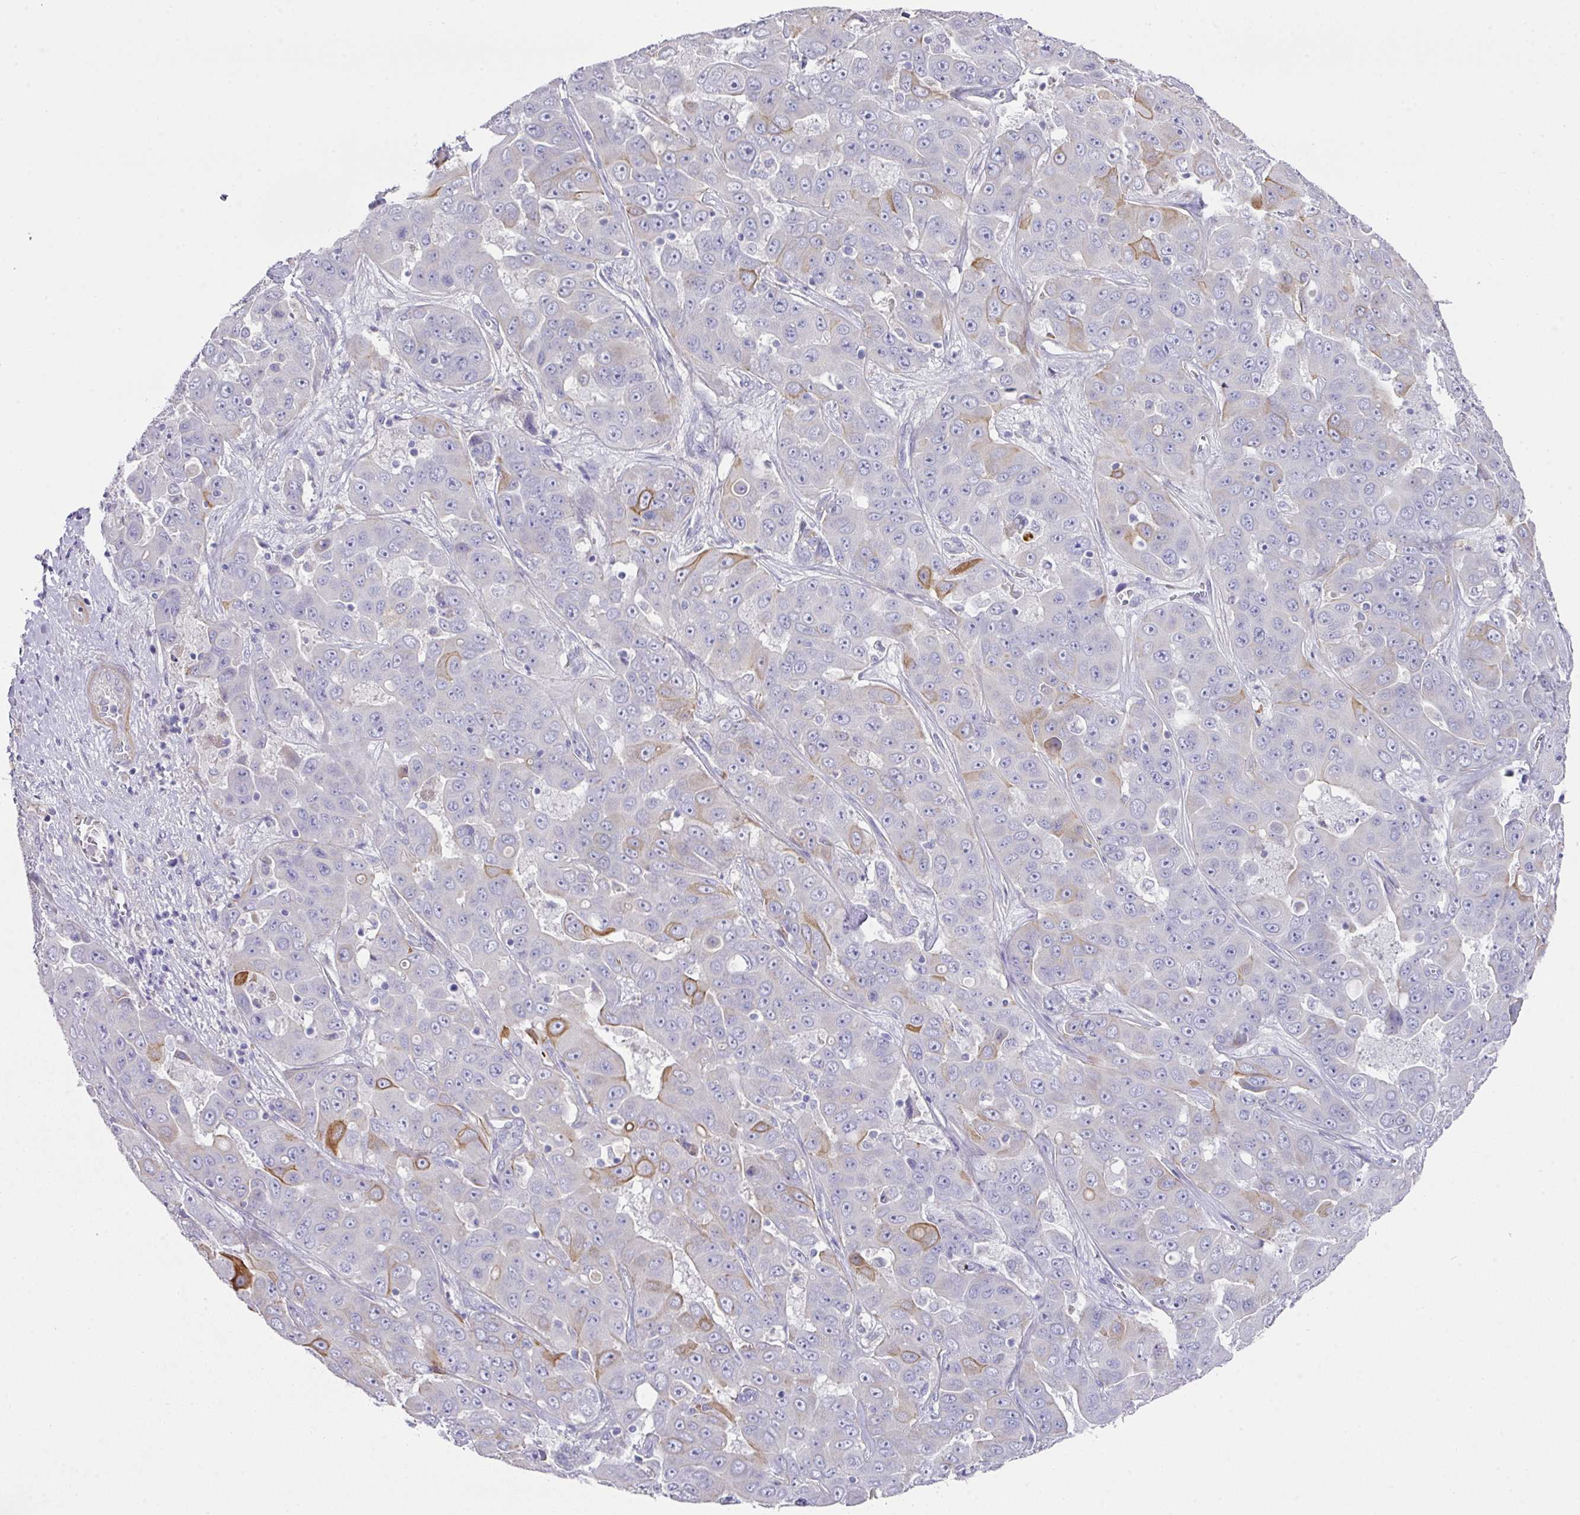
{"staining": {"intensity": "moderate", "quantity": "<25%", "location": "cytoplasmic/membranous"}, "tissue": "liver cancer", "cell_type": "Tumor cells", "image_type": "cancer", "snomed": [{"axis": "morphology", "description": "Cholangiocarcinoma"}, {"axis": "topography", "description": "Liver"}], "caption": "Cholangiocarcinoma (liver) stained with a brown dye demonstrates moderate cytoplasmic/membranous positive expression in about <25% of tumor cells.", "gene": "TARM1", "patient": {"sex": "female", "age": 52}}